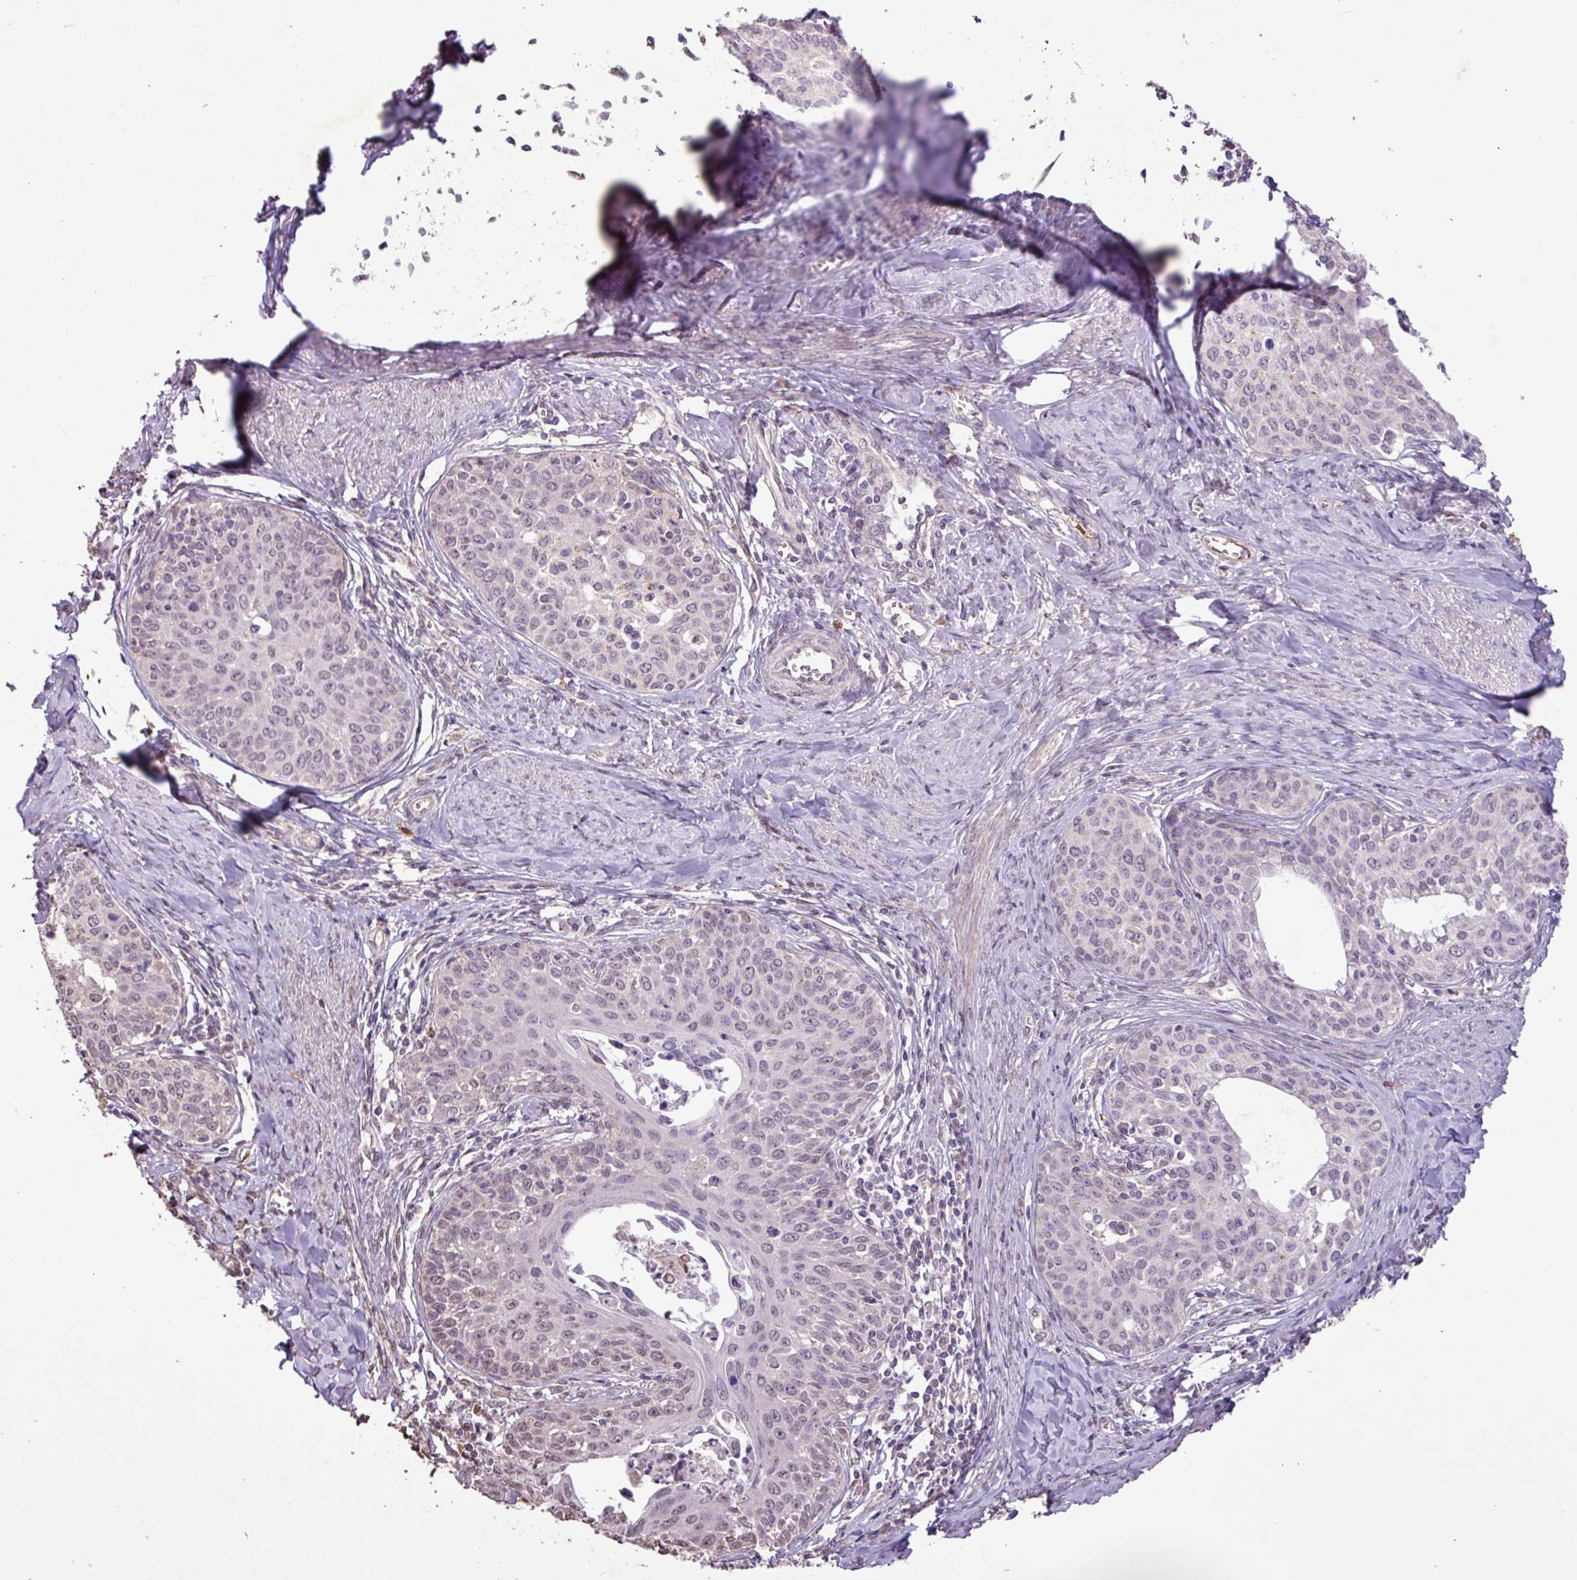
{"staining": {"intensity": "weak", "quantity": "<25%", "location": "nuclear"}, "tissue": "cervical cancer", "cell_type": "Tumor cells", "image_type": "cancer", "snomed": [{"axis": "morphology", "description": "Squamous cell carcinoma, NOS"}, {"axis": "morphology", "description": "Adenocarcinoma, NOS"}, {"axis": "topography", "description": "Cervix"}], "caption": "Immunohistochemistry (IHC) image of neoplastic tissue: cervical cancer stained with DAB shows no significant protein positivity in tumor cells. (DAB (3,3'-diaminobenzidine) immunohistochemistry (IHC) with hematoxylin counter stain).", "gene": "L3MBTL3", "patient": {"sex": "female", "age": 52}}